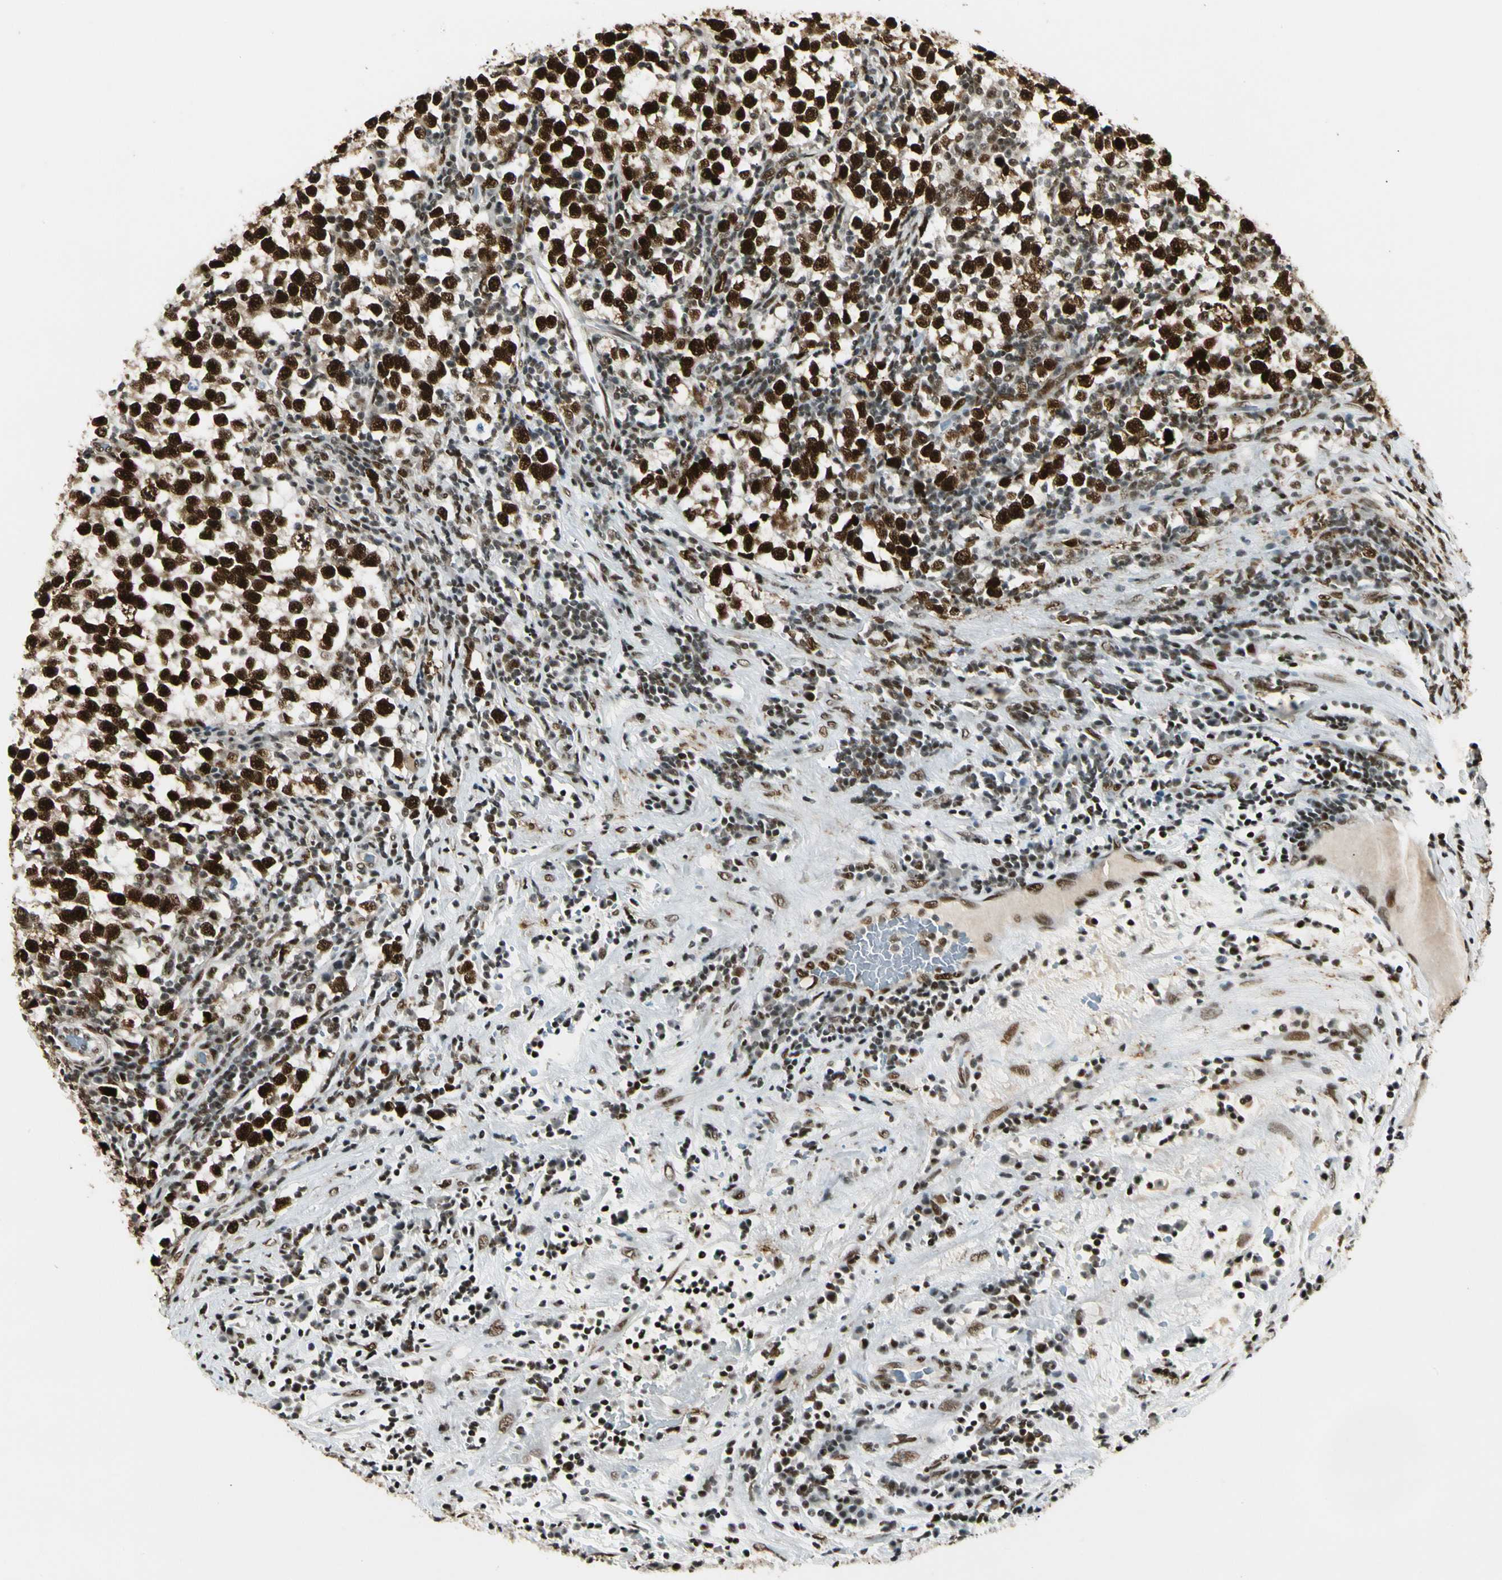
{"staining": {"intensity": "strong", "quantity": ">75%", "location": "nuclear"}, "tissue": "testis cancer", "cell_type": "Tumor cells", "image_type": "cancer", "snomed": [{"axis": "morphology", "description": "Seminoma, NOS"}, {"axis": "topography", "description": "Testis"}], "caption": "Approximately >75% of tumor cells in human testis cancer demonstrate strong nuclear protein staining as visualized by brown immunohistochemical staining.", "gene": "FUS", "patient": {"sex": "male", "age": 43}}